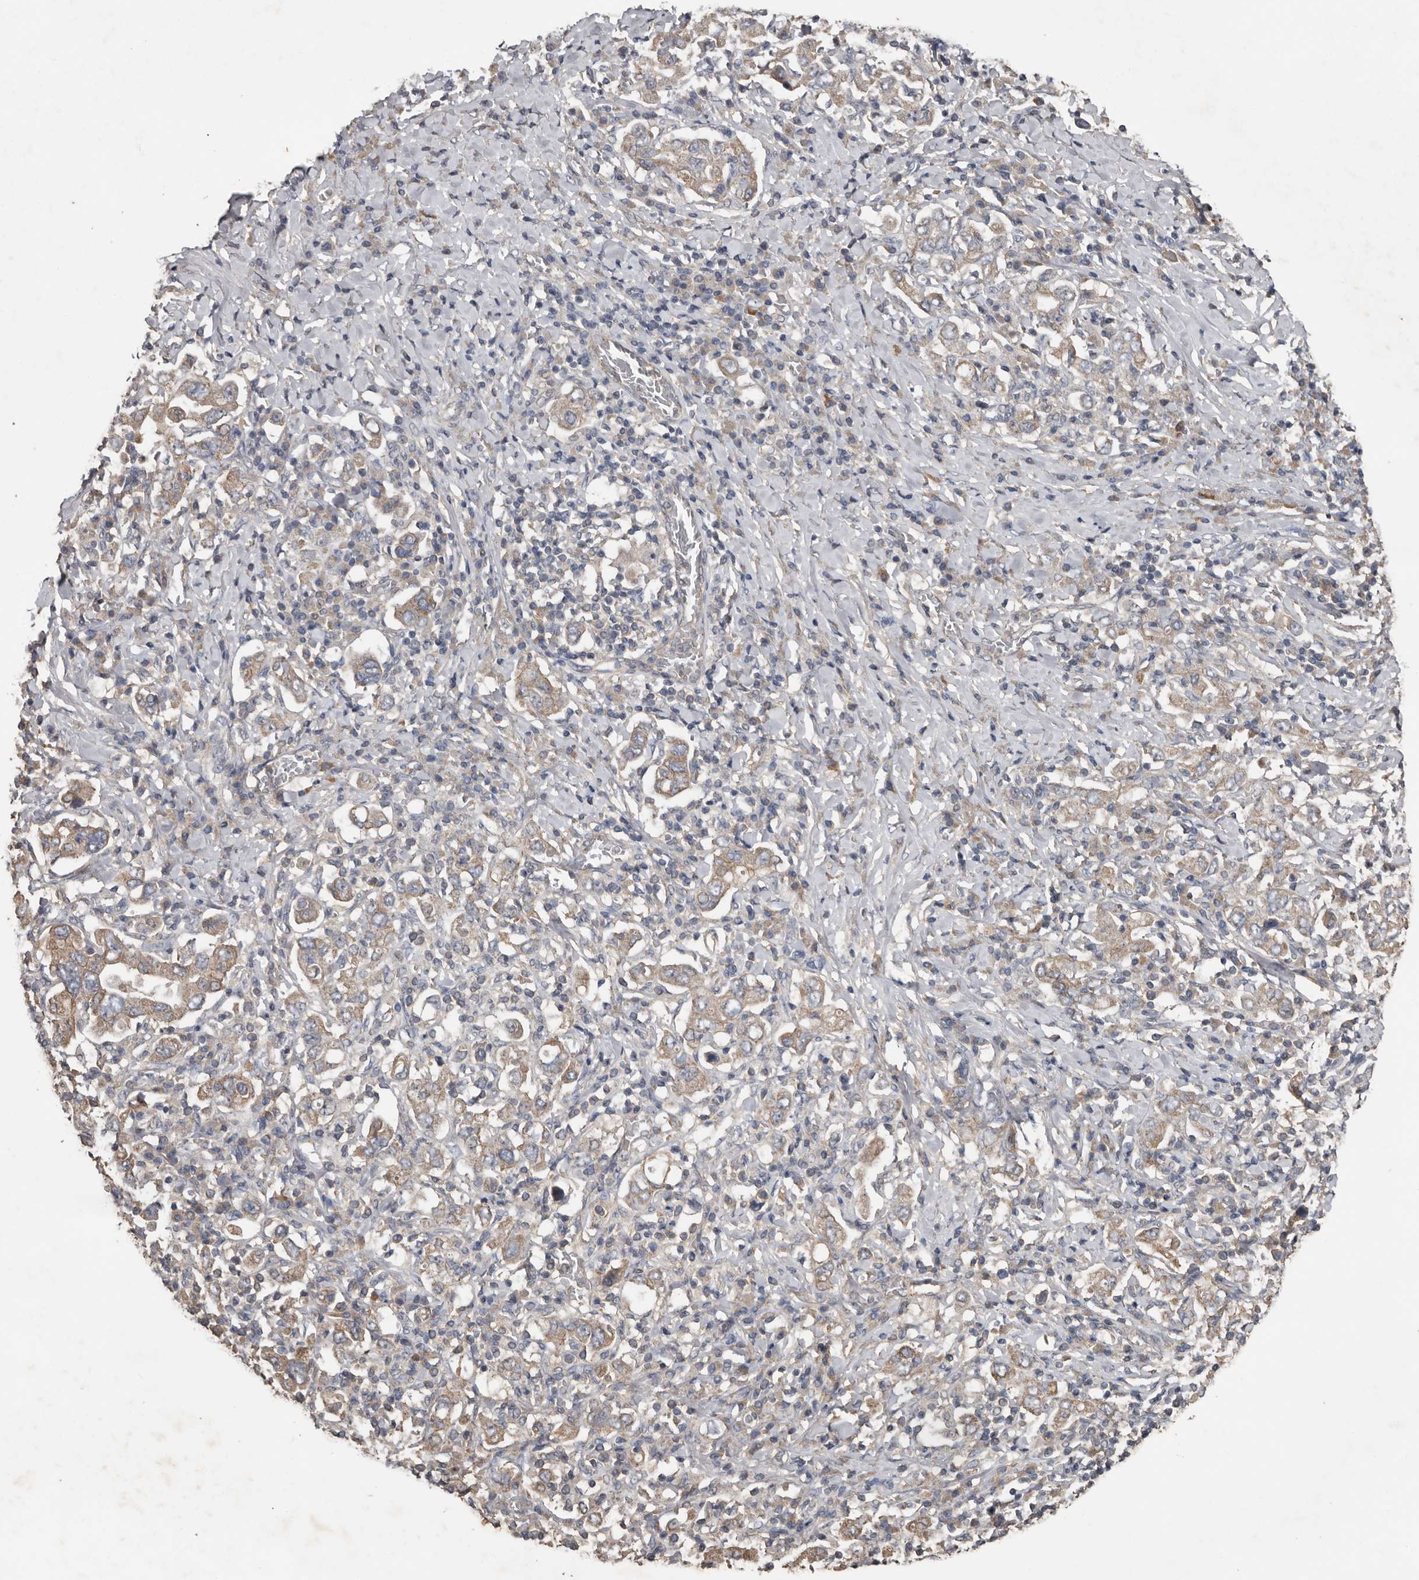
{"staining": {"intensity": "weak", "quantity": ">75%", "location": "cytoplasmic/membranous"}, "tissue": "stomach cancer", "cell_type": "Tumor cells", "image_type": "cancer", "snomed": [{"axis": "morphology", "description": "Adenocarcinoma, NOS"}, {"axis": "topography", "description": "Stomach, upper"}], "caption": "Brown immunohistochemical staining in stomach adenocarcinoma exhibits weak cytoplasmic/membranous expression in approximately >75% of tumor cells. The protein of interest is shown in brown color, while the nuclei are stained blue.", "gene": "HYAL4", "patient": {"sex": "male", "age": 62}}